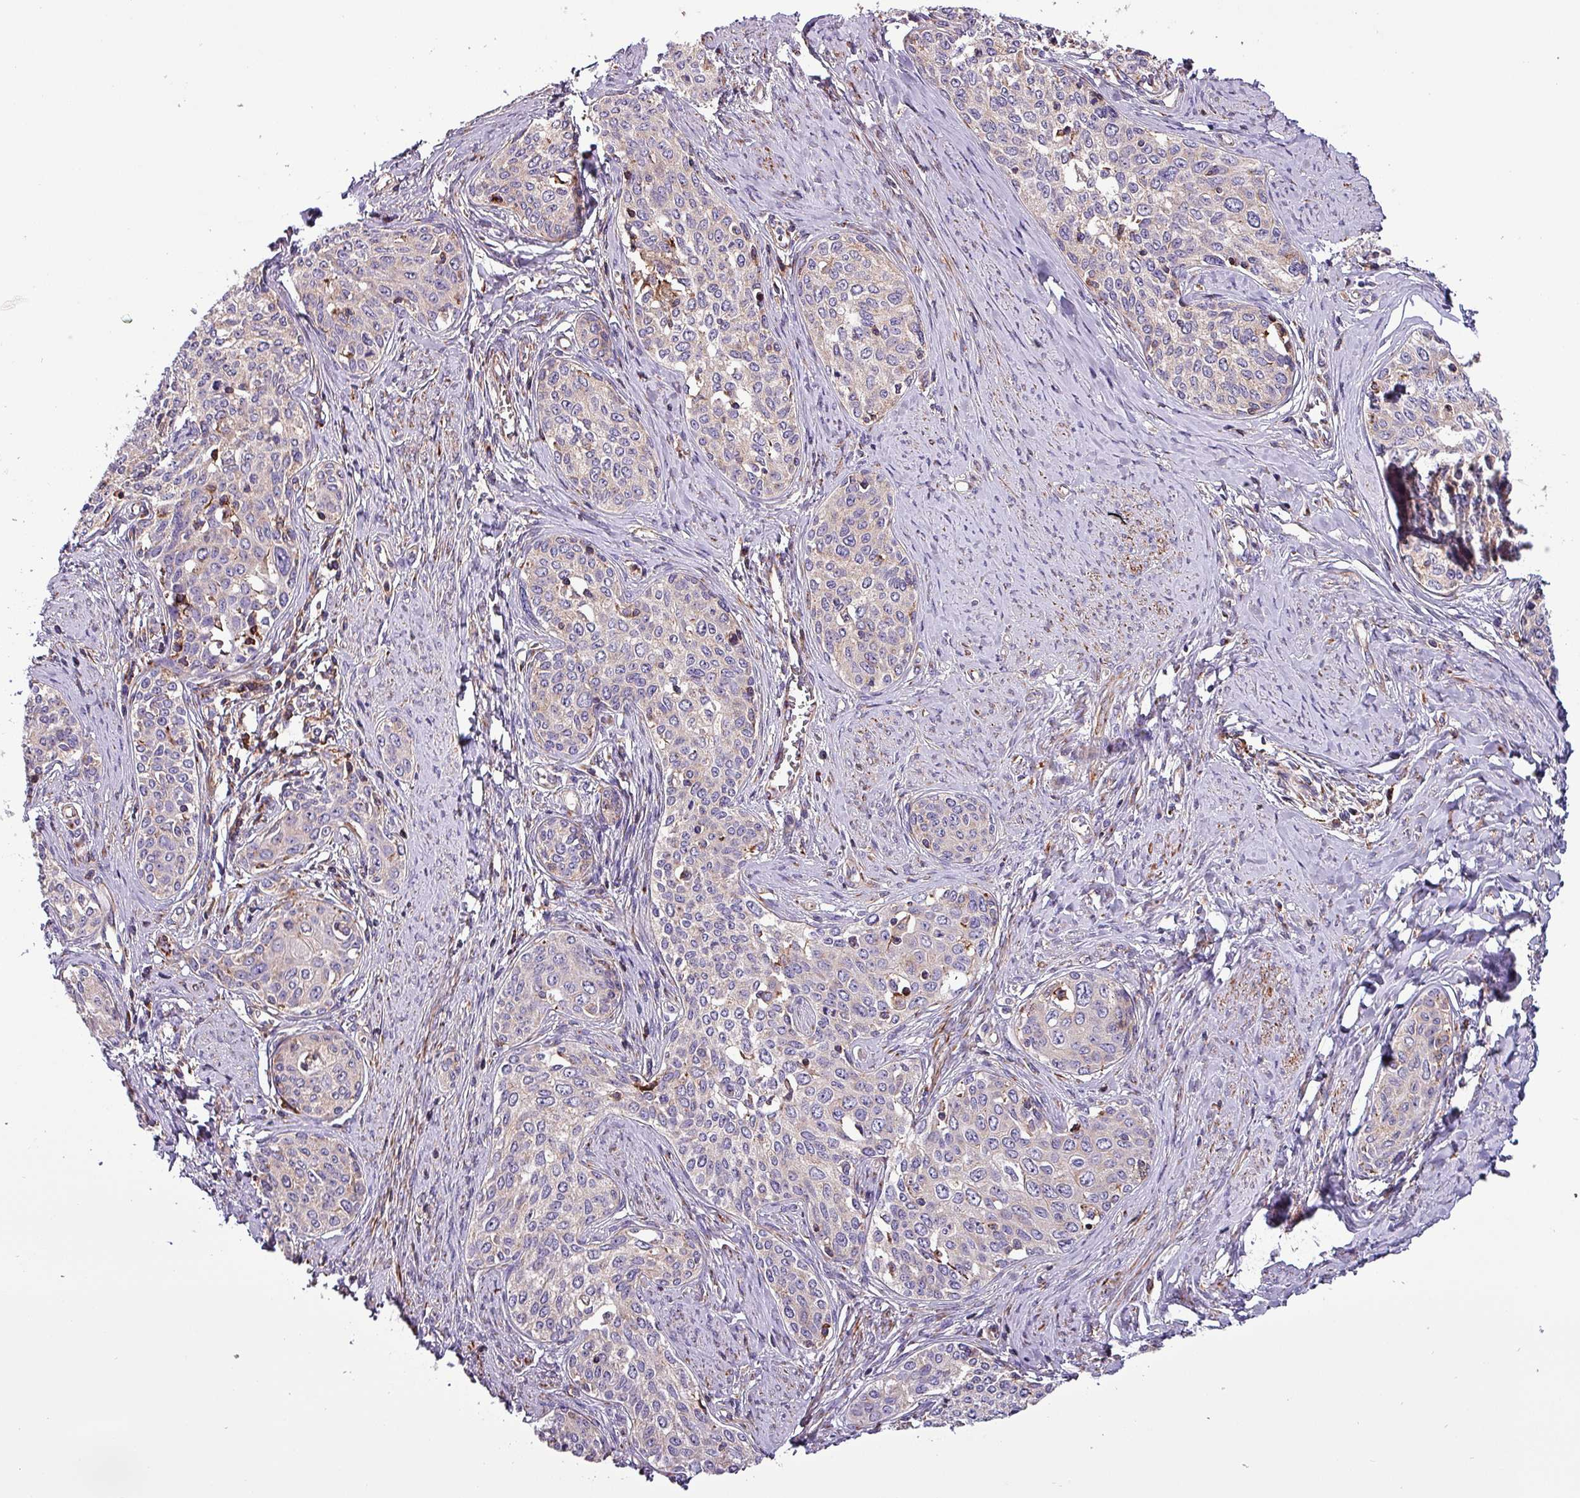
{"staining": {"intensity": "negative", "quantity": "none", "location": "none"}, "tissue": "cervical cancer", "cell_type": "Tumor cells", "image_type": "cancer", "snomed": [{"axis": "morphology", "description": "Squamous cell carcinoma, NOS"}, {"axis": "morphology", "description": "Adenocarcinoma, NOS"}, {"axis": "topography", "description": "Cervix"}], "caption": "Human cervical cancer stained for a protein using IHC demonstrates no positivity in tumor cells.", "gene": "VAMP4", "patient": {"sex": "female", "age": 52}}